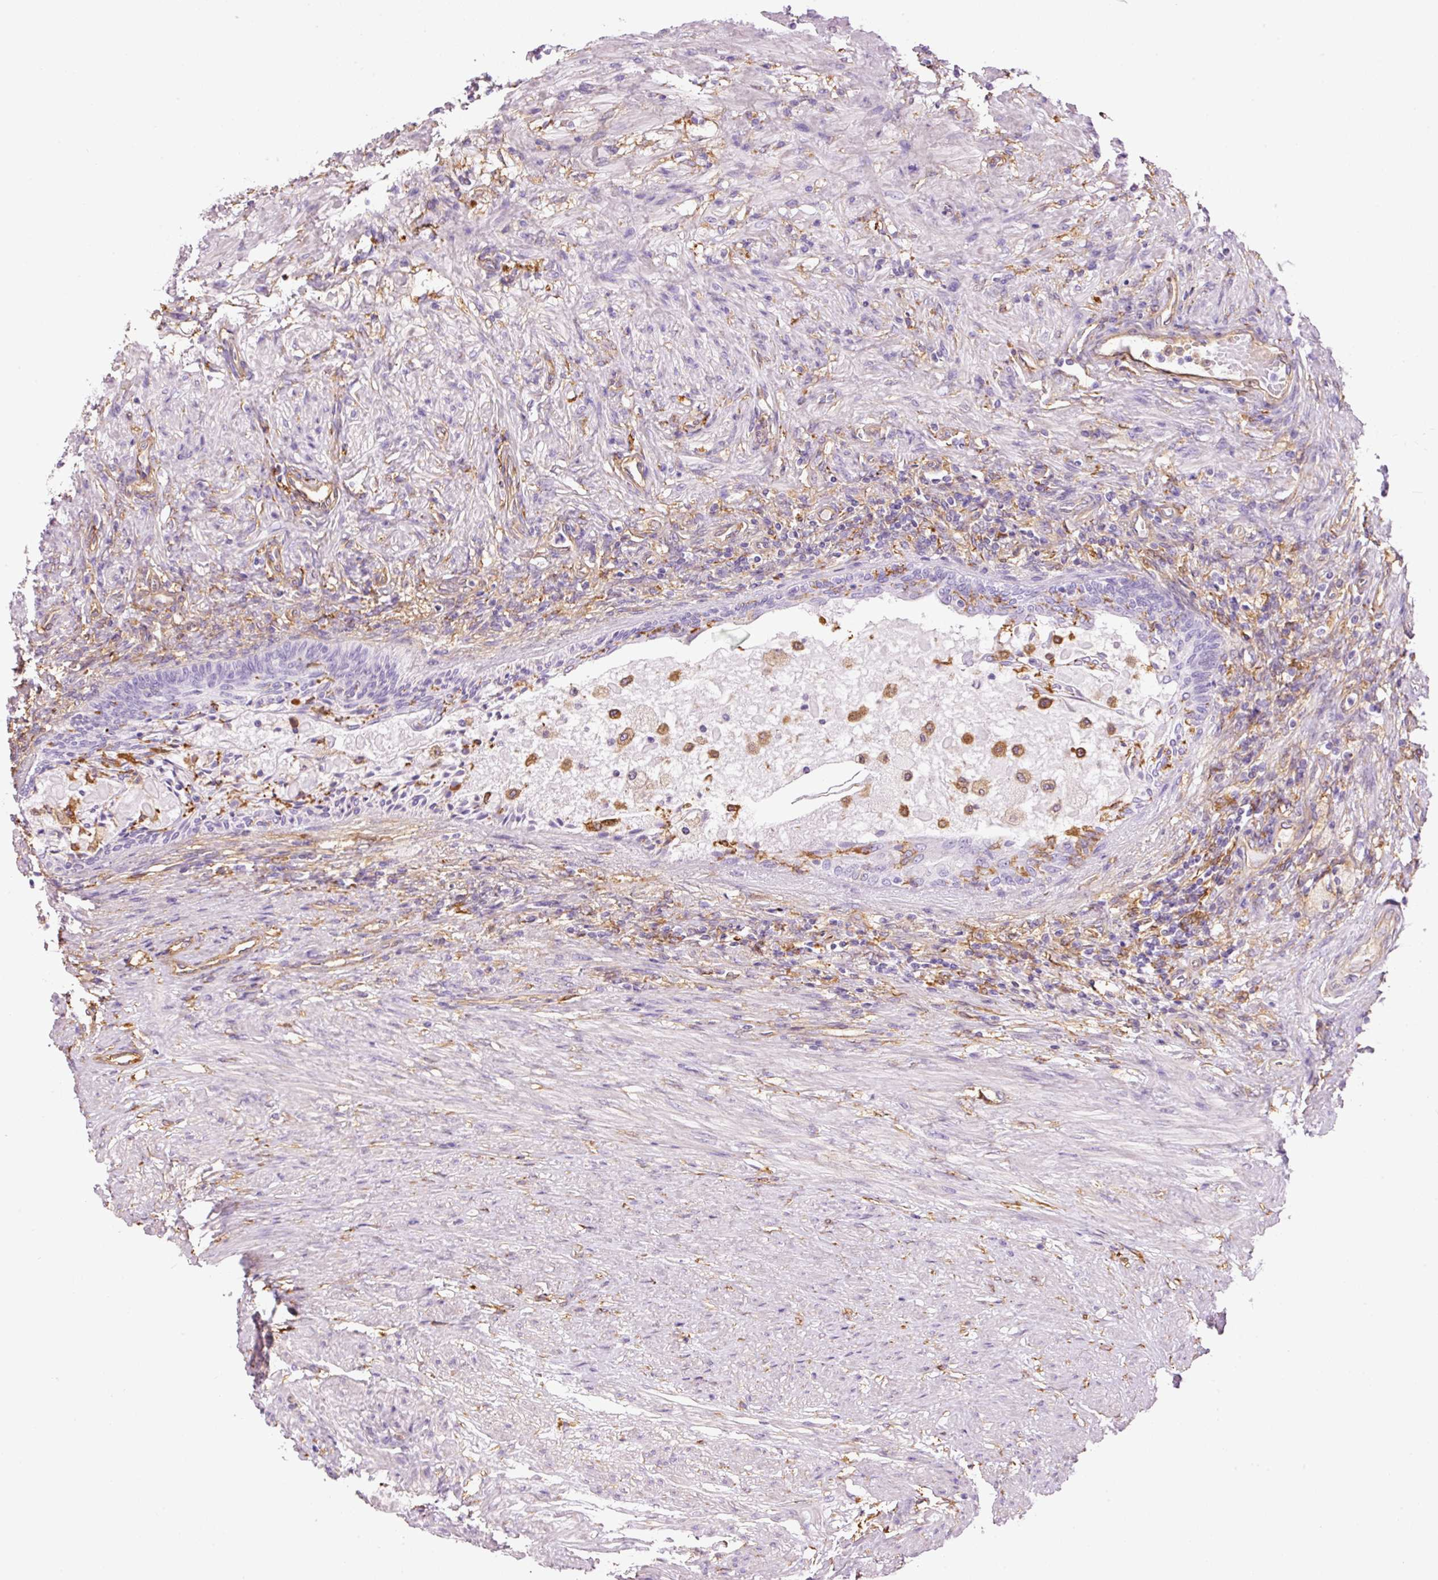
{"staining": {"intensity": "negative", "quantity": "none", "location": "none"}, "tissue": "prostate cancer", "cell_type": "Tumor cells", "image_type": "cancer", "snomed": [{"axis": "morphology", "description": "Adenocarcinoma, High grade"}, {"axis": "topography", "description": "Prostate"}], "caption": "This is an immunohistochemistry (IHC) photomicrograph of human prostate cancer. There is no positivity in tumor cells.", "gene": "IL10RB", "patient": {"sex": "male", "age": 69}}